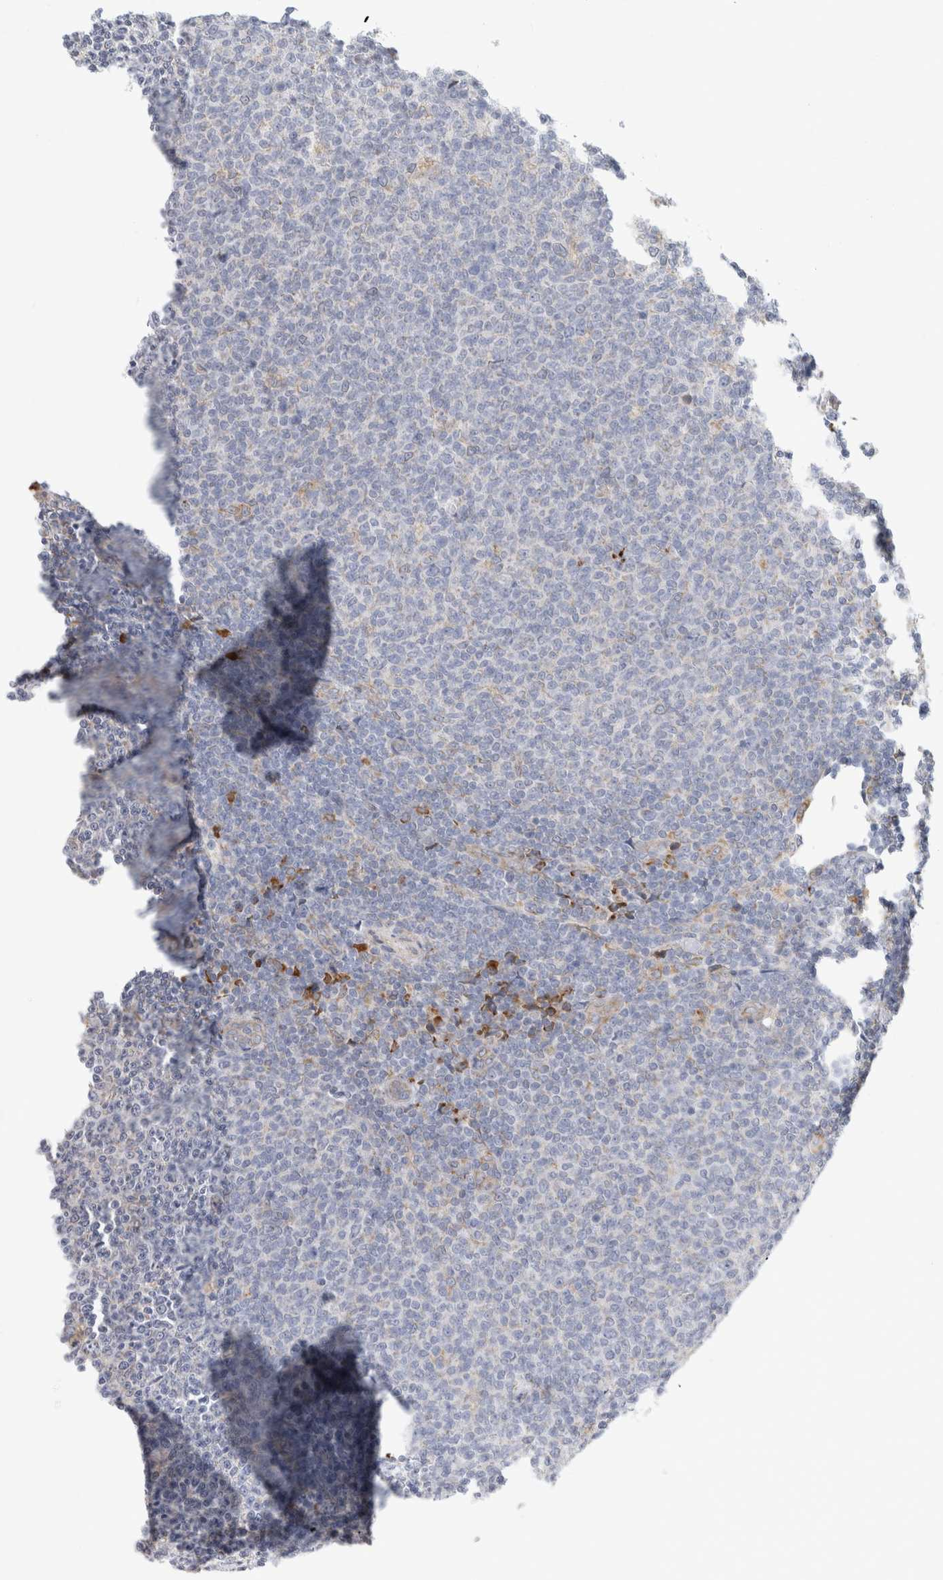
{"staining": {"intensity": "negative", "quantity": "none", "location": "none"}, "tissue": "lymphoma", "cell_type": "Tumor cells", "image_type": "cancer", "snomed": [{"axis": "morphology", "description": "Malignant lymphoma, non-Hodgkin's type, Low grade"}, {"axis": "topography", "description": "Lymph node"}], "caption": "High power microscopy micrograph of an immunohistochemistry photomicrograph of lymphoma, revealing no significant expression in tumor cells.", "gene": "RPN2", "patient": {"sex": "male", "age": 66}}